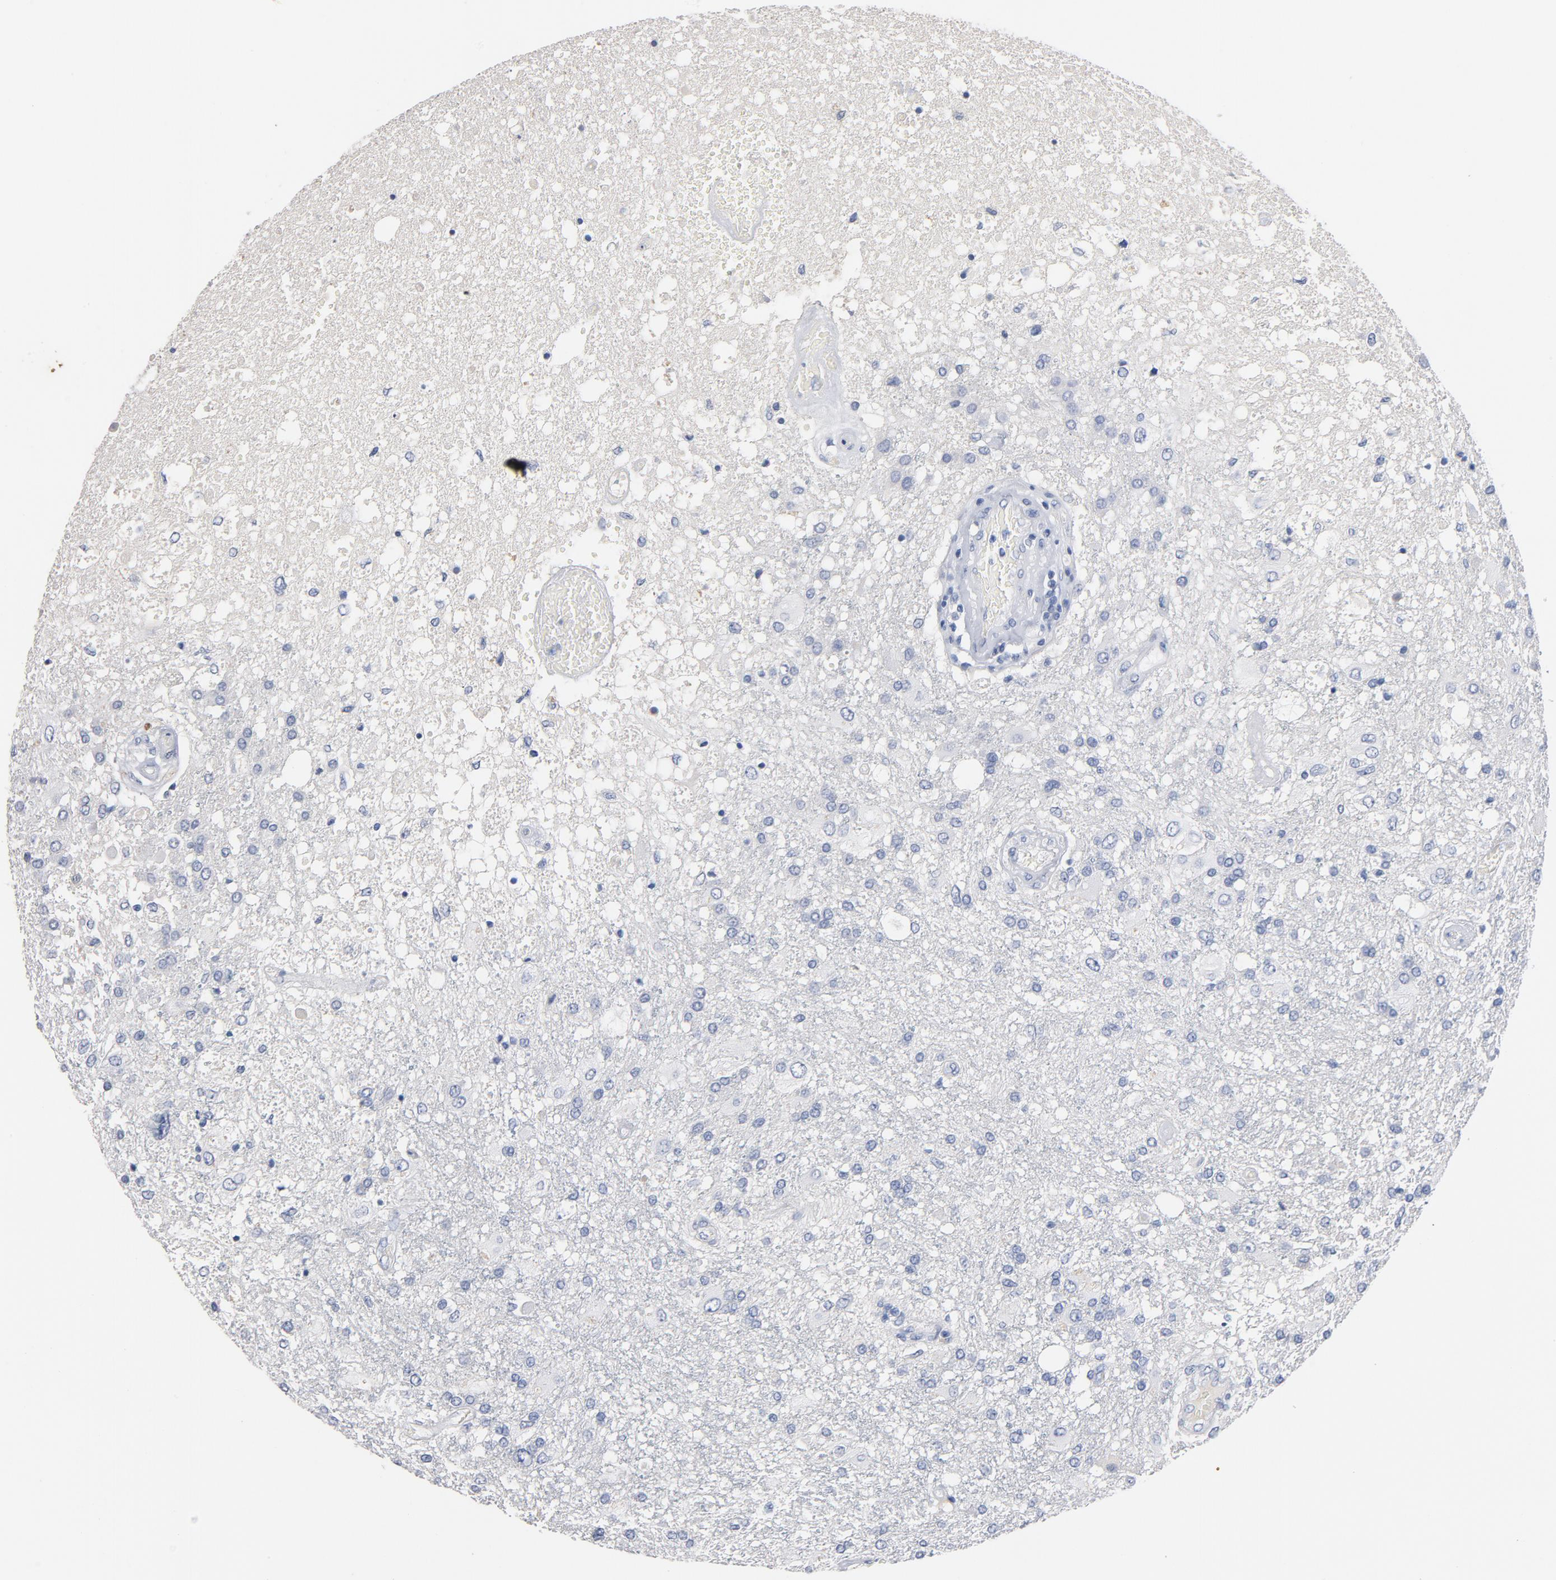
{"staining": {"intensity": "negative", "quantity": "none", "location": "none"}, "tissue": "glioma", "cell_type": "Tumor cells", "image_type": "cancer", "snomed": [{"axis": "morphology", "description": "Glioma, malignant, High grade"}, {"axis": "topography", "description": "Cerebral cortex"}], "caption": "Immunohistochemistry micrograph of human high-grade glioma (malignant) stained for a protein (brown), which demonstrates no expression in tumor cells.", "gene": "ZCCHC13", "patient": {"sex": "male", "age": 79}}